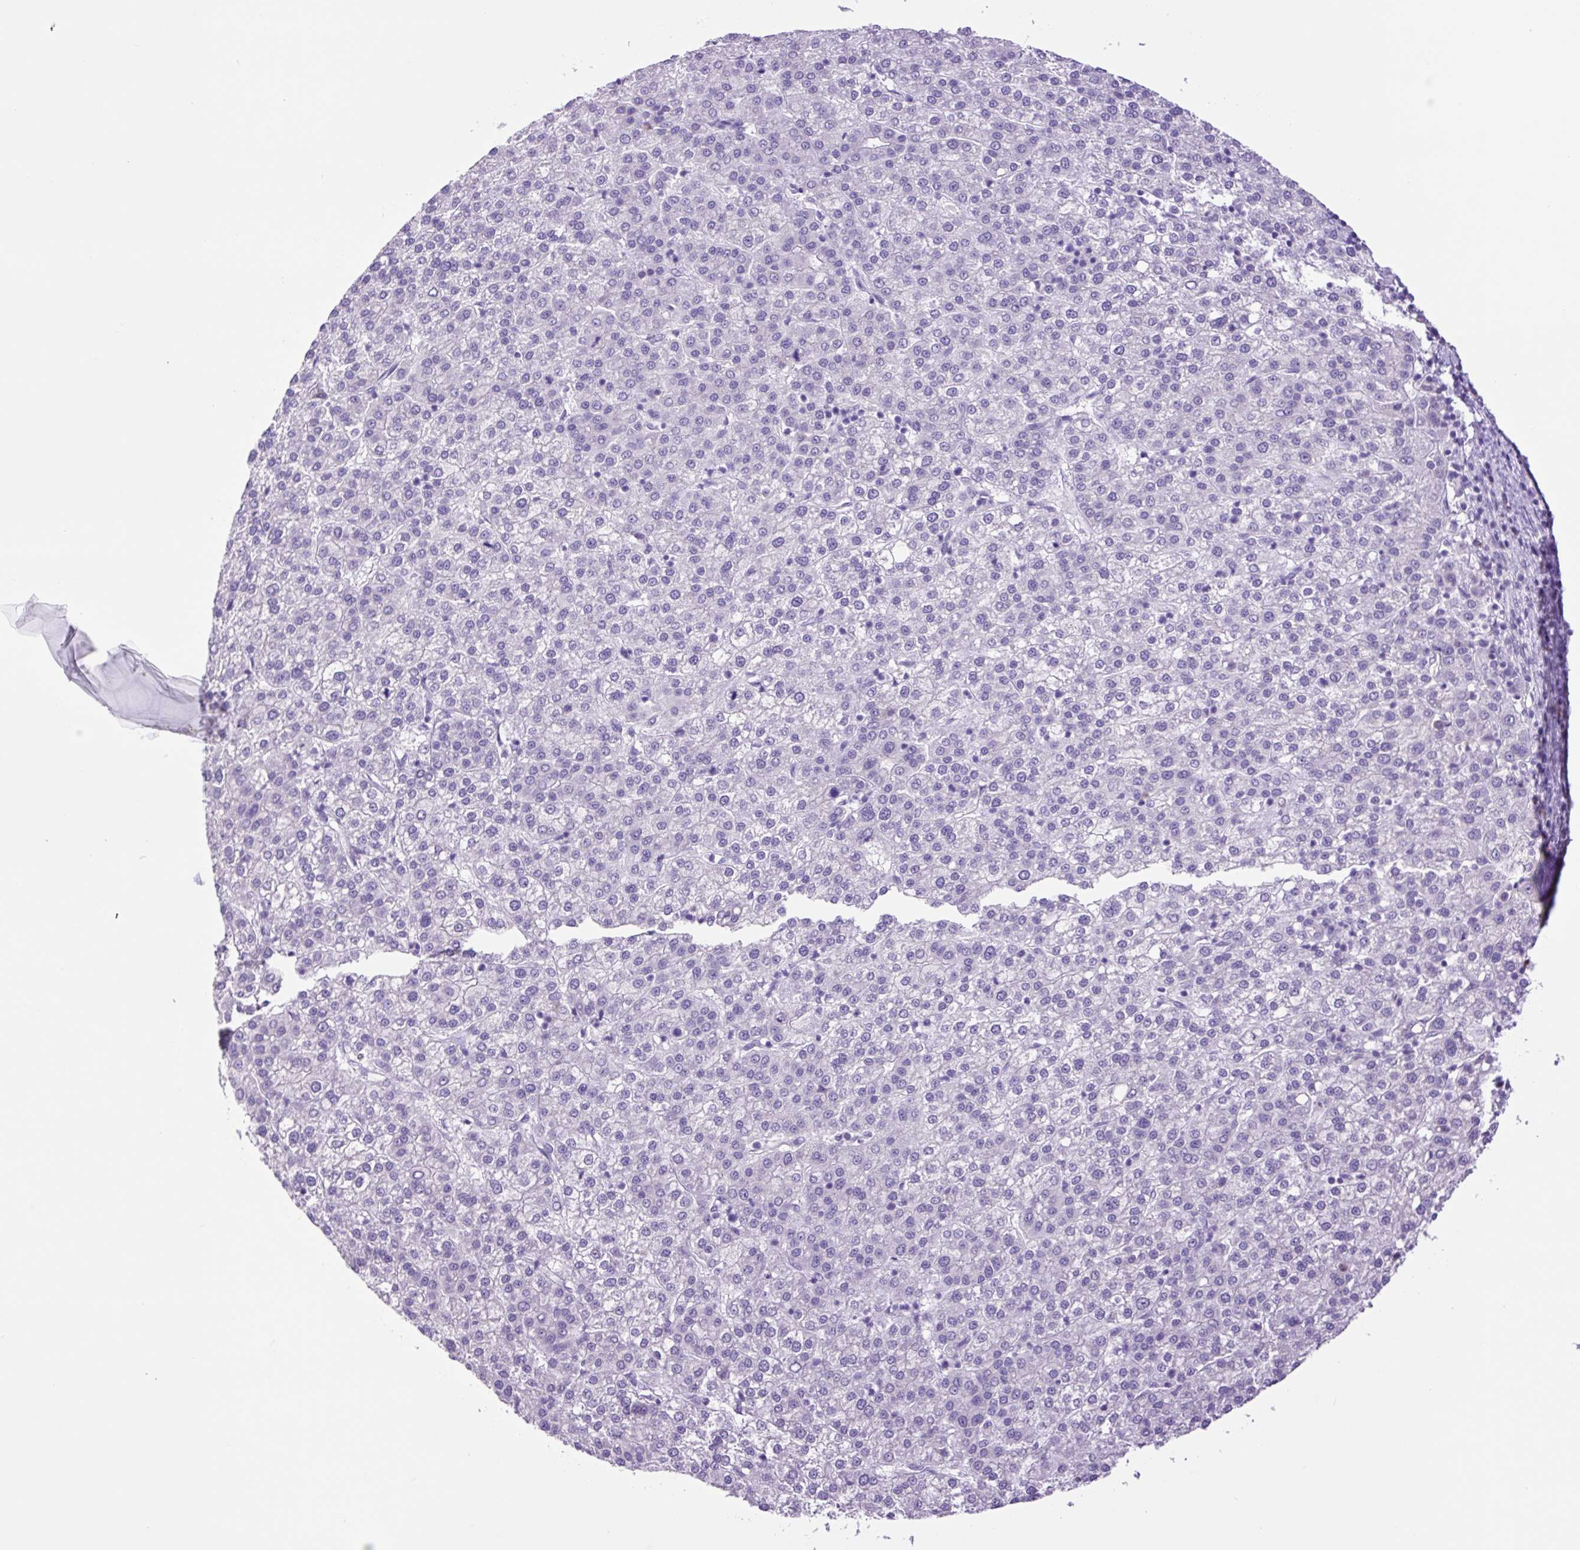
{"staining": {"intensity": "negative", "quantity": "none", "location": "none"}, "tissue": "liver cancer", "cell_type": "Tumor cells", "image_type": "cancer", "snomed": [{"axis": "morphology", "description": "Carcinoma, Hepatocellular, NOS"}, {"axis": "topography", "description": "Liver"}], "caption": "Immunohistochemical staining of hepatocellular carcinoma (liver) displays no significant staining in tumor cells.", "gene": "MFSD3", "patient": {"sex": "female", "age": 58}}